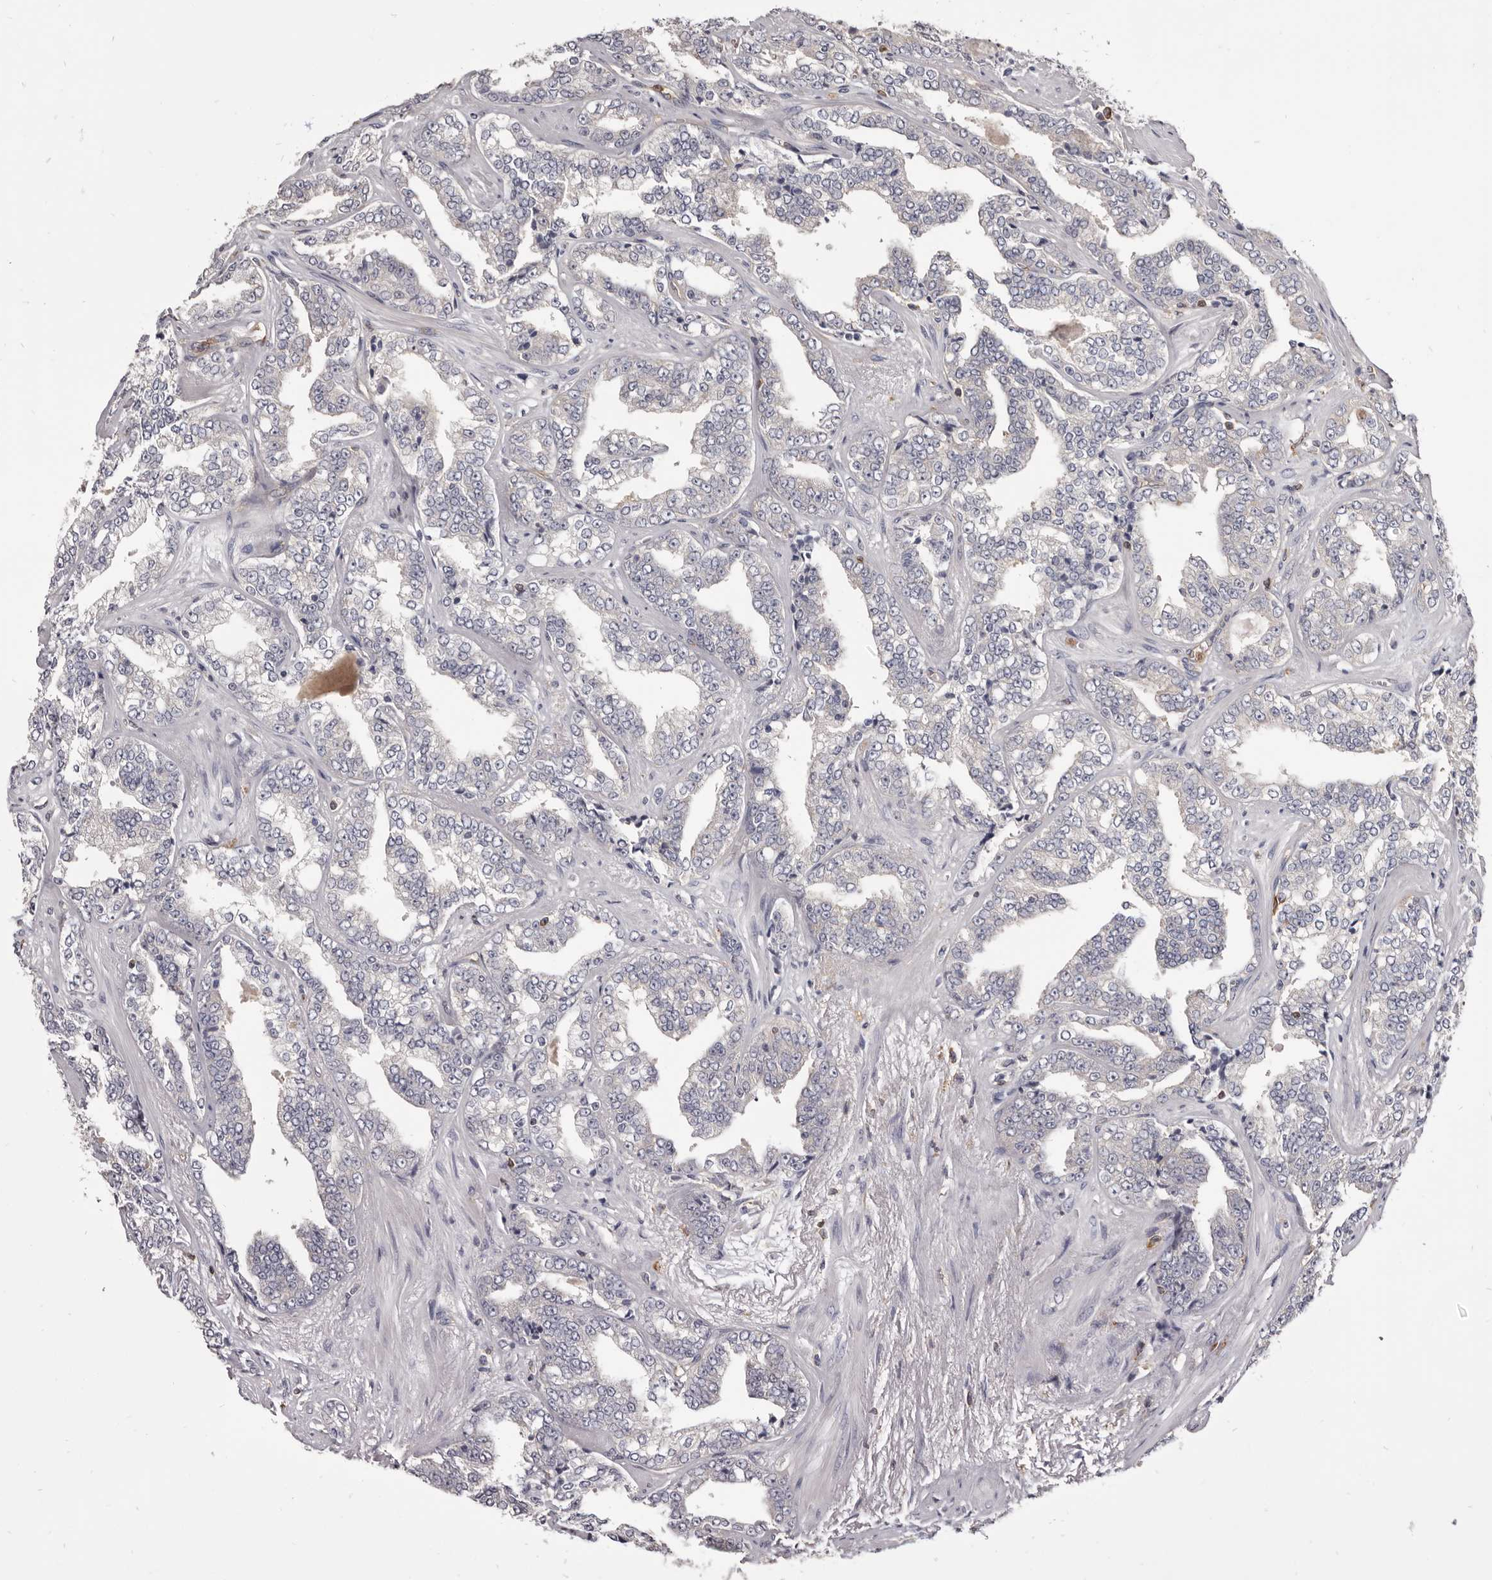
{"staining": {"intensity": "negative", "quantity": "none", "location": "none"}, "tissue": "prostate cancer", "cell_type": "Tumor cells", "image_type": "cancer", "snomed": [{"axis": "morphology", "description": "Adenocarcinoma, High grade"}, {"axis": "topography", "description": "Prostate"}], "caption": "The image displays no significant expression in tumor cells of prostate cancer (high-grade adenocarcinoma).", "gene": "CBL", "patient": {"sex": "male", "age": 71}}